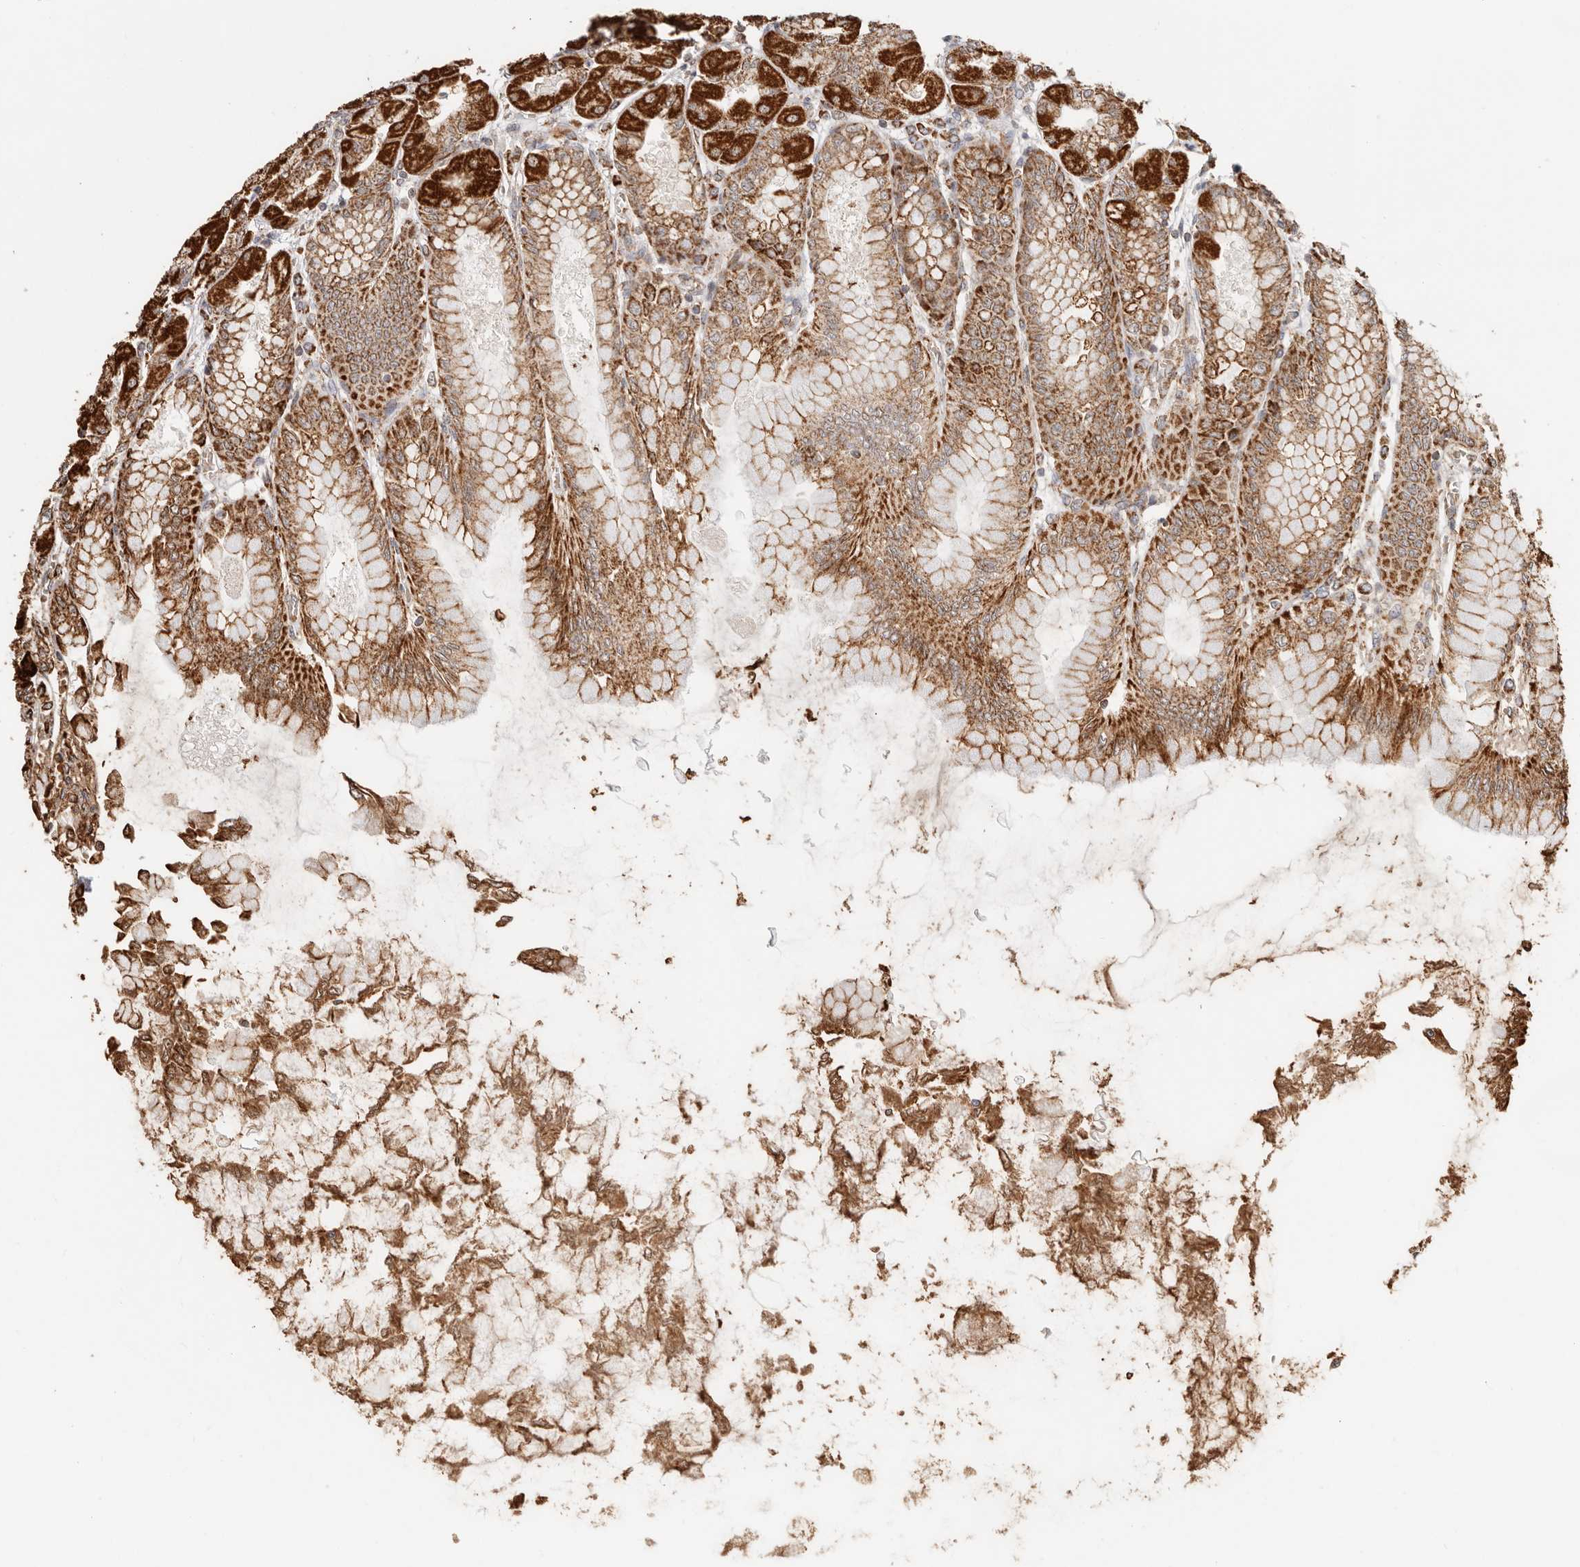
{"staining": {"intensity": "strong", "quantity": ">75%", "location": "cytoplasmic/membranous"}, "tissue": "stomach", "cell_type": "Glandular cells", "image_type": "normal", "snomed": [{"axis": "morphology", "description": "Normal tissue, NOS"}, {"axis": "topography", "description": "Stomach, upper"}], "caption": "Human stomach stained for a protein (brown) shows strong cytoplasmic/membranous positive positivity in about >75% of glandular cells.", "gene": "NDUFB11", "patient": {"sex": "female", "age": 56}}